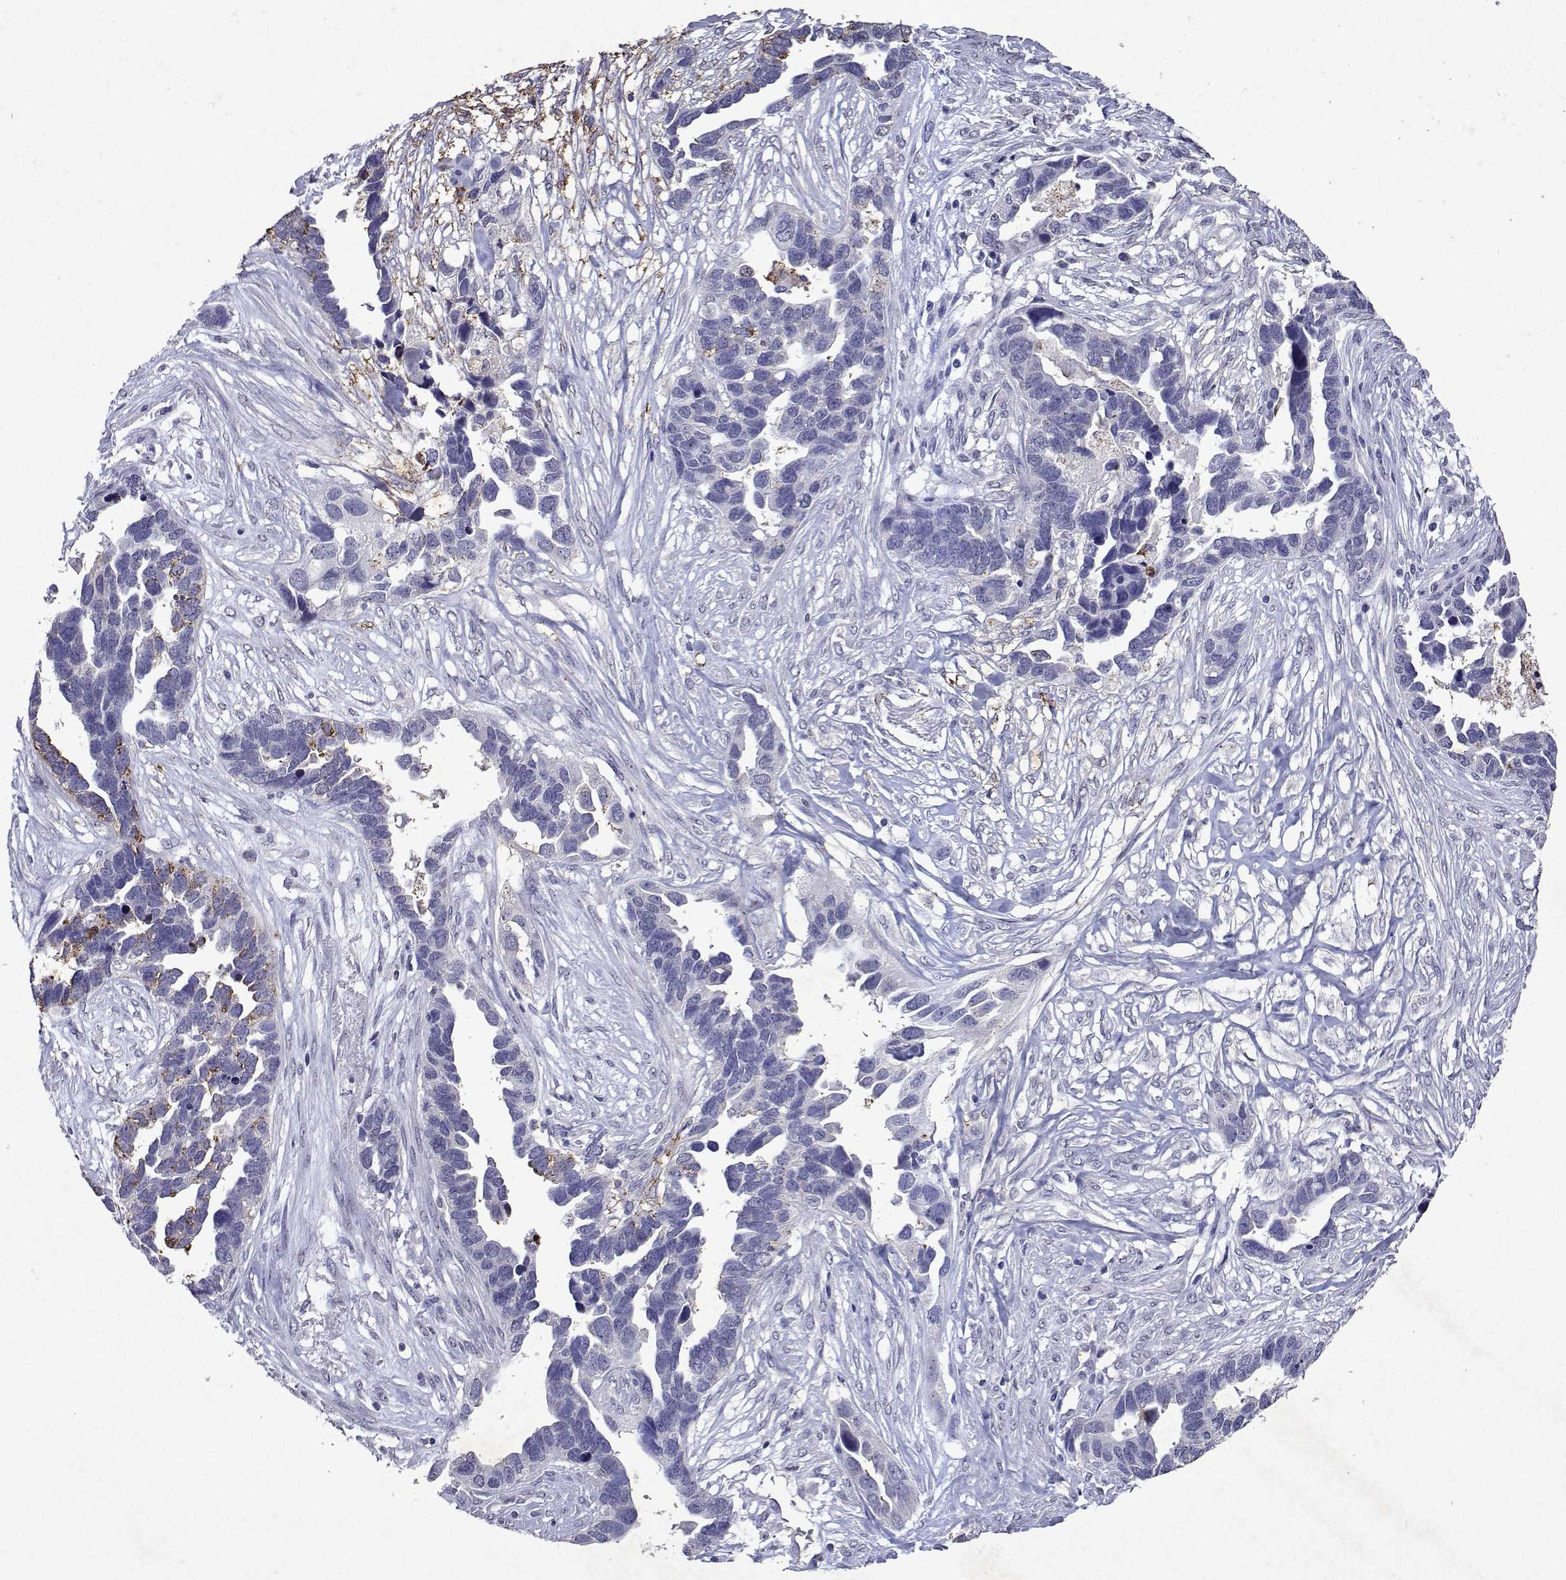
{"staining": {"intensity": "weak", "quantity": "<25%", "location": "cytoplasmic/membranous"}, "tissue": "ovarian cancer", "cell_type": "Tumor cells", "image_type": "cancer", "snomed": [{"axis": "morphology", "description": "Cystadenocarcinoma, serous, NOS"}, {"axis": "topography", "description": "Ovary"}], "caption": "High power microscopy histopathology image of an immunohistochemistry (IHC) photomicrograph of ovarian cancer, revealing no significant expression in tumor cells.", "gene": "DUSP28", "patient": {"sex": "female", "age": 54}}